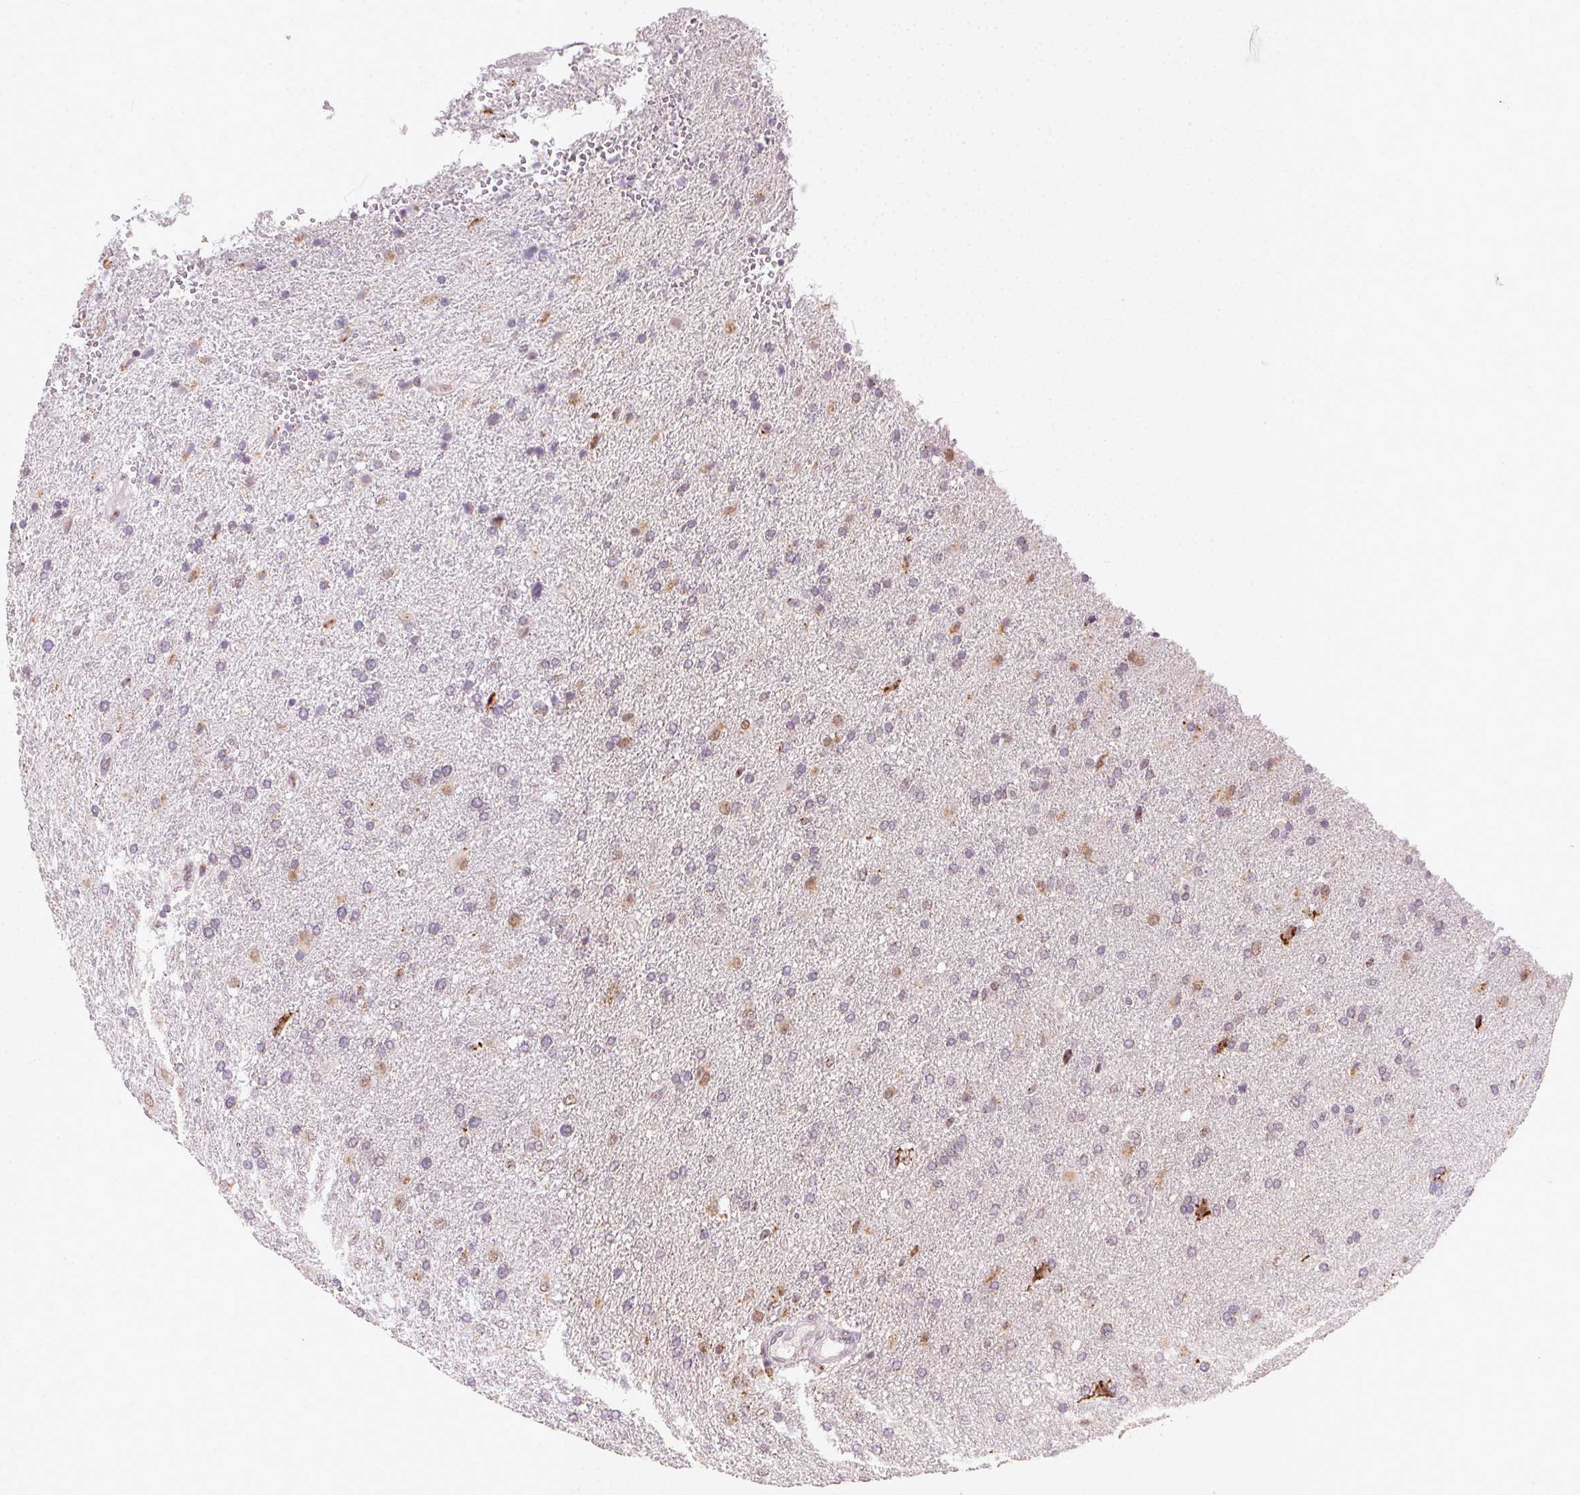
{"staining": {"intensity": "weak", "quantity": "25%-75%", "location": "cytoplasmic/membranous"}, "tissue": "glioma", "cell_type": "Tumor cells", "image_type": "cancer", "snomed": [{"axis": "morphology", "description": "Glioma, malignant, High grade"}, {"axis": "topography", "description": "Brain"}], "caption": "Tumor cells exhibit low levels of weak cytoplasmic/membranous staining in about 25%-75% of cells in human malignant glioma (high-grade). (DAB IHC with brightfield microscopy, high magnification).", "gene": "RAB22A", "patient": {"sex": "male", "age": 56}}